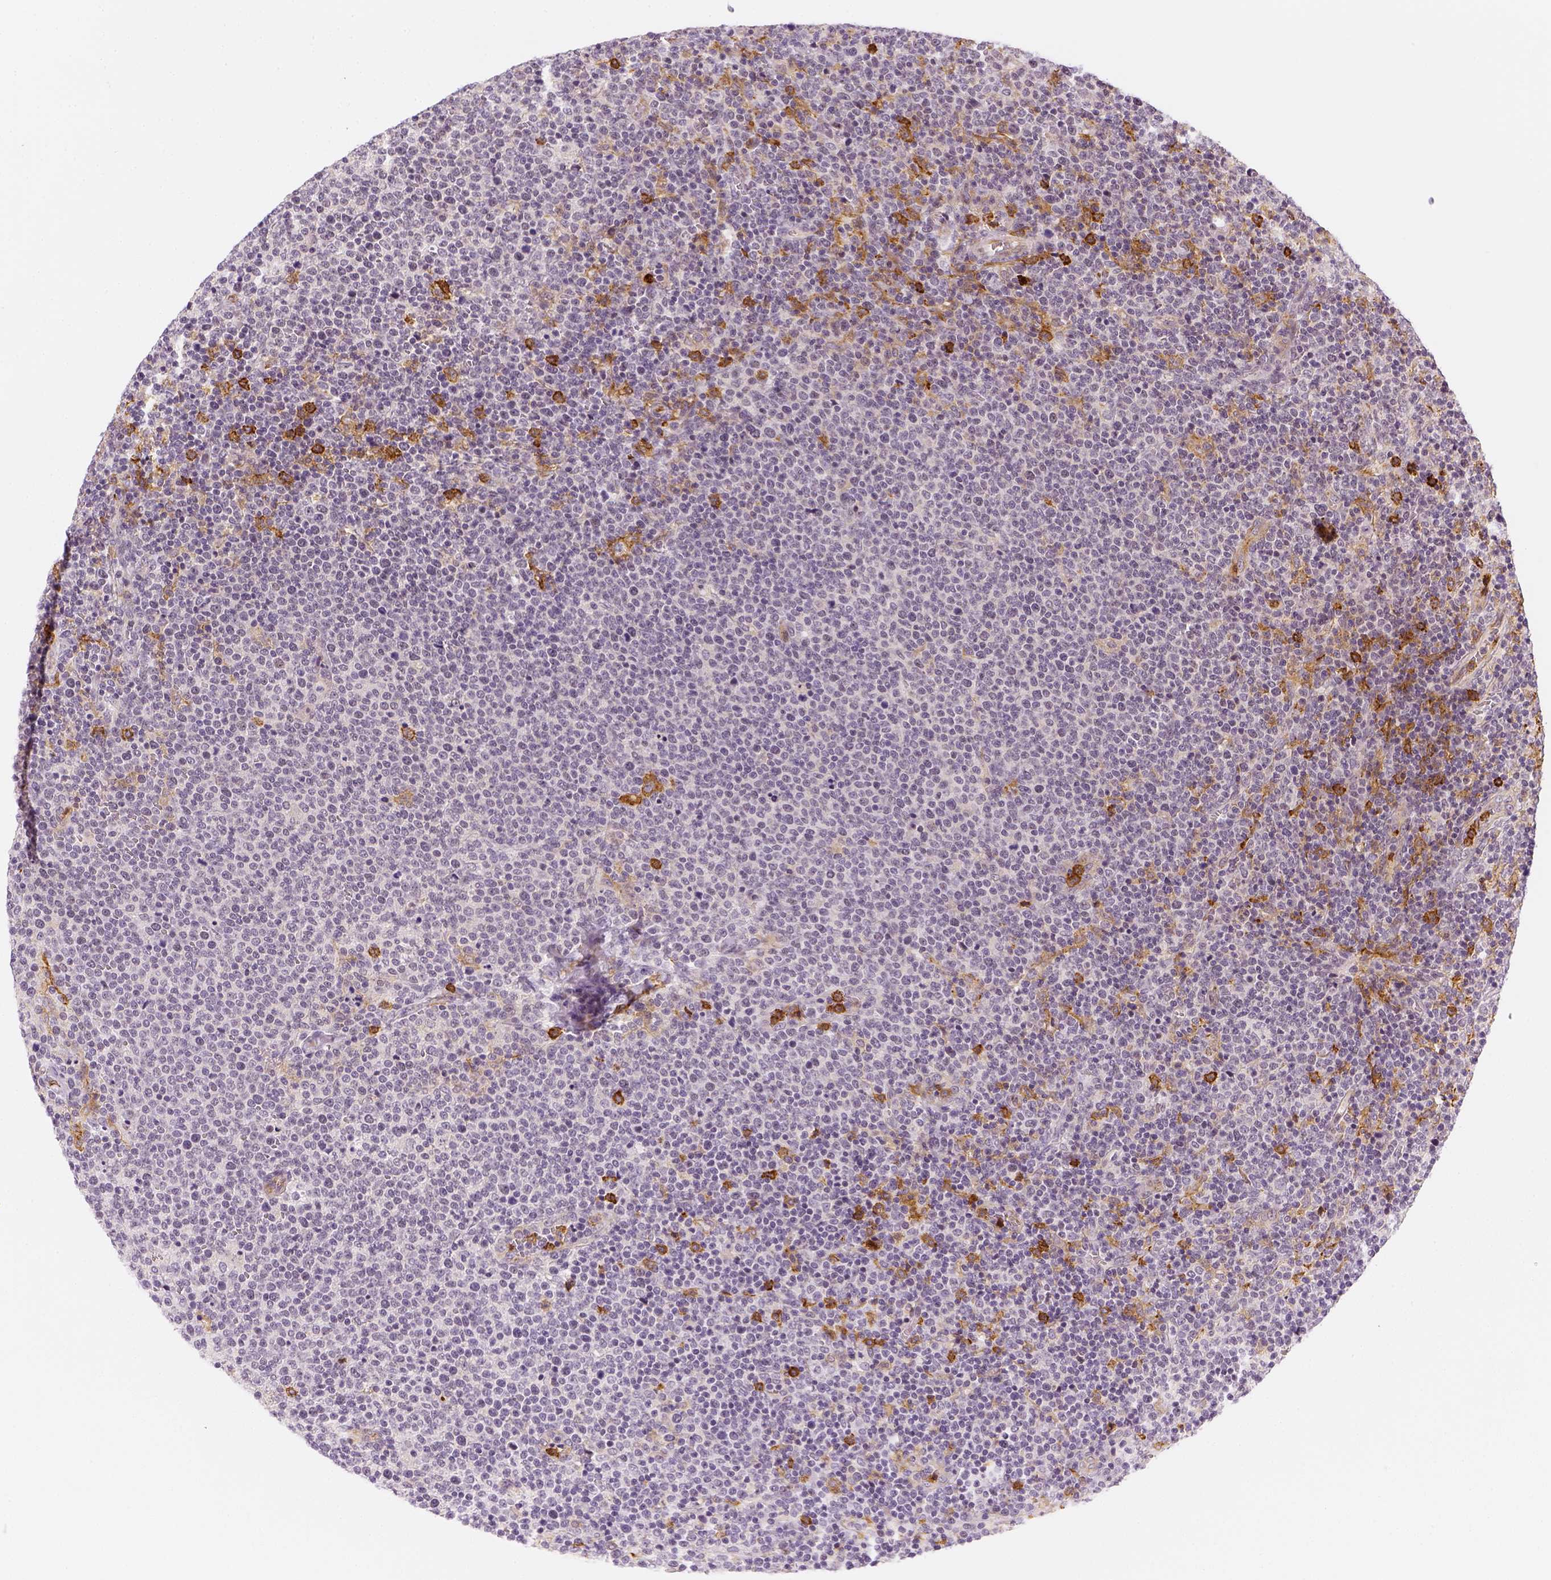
{"staining": {"intensity": "negative", "quantity": "none", "location": "none"}, "tissue": "lymphoma", "cell_type": "Tumor cells", "image_type": "cancer", "snomed": [{"axis": "morphology", "description": "Malignant lymphoma, non-Hodgkin's type, High grade"}, {"axis": "topography", "description": "Lymph node"}], "caption": "A photomicrograph of human lymphoma is negative for staining in tumor cells.", "gene": "CD14", "patient": {"sex": "male", "age": 61}}